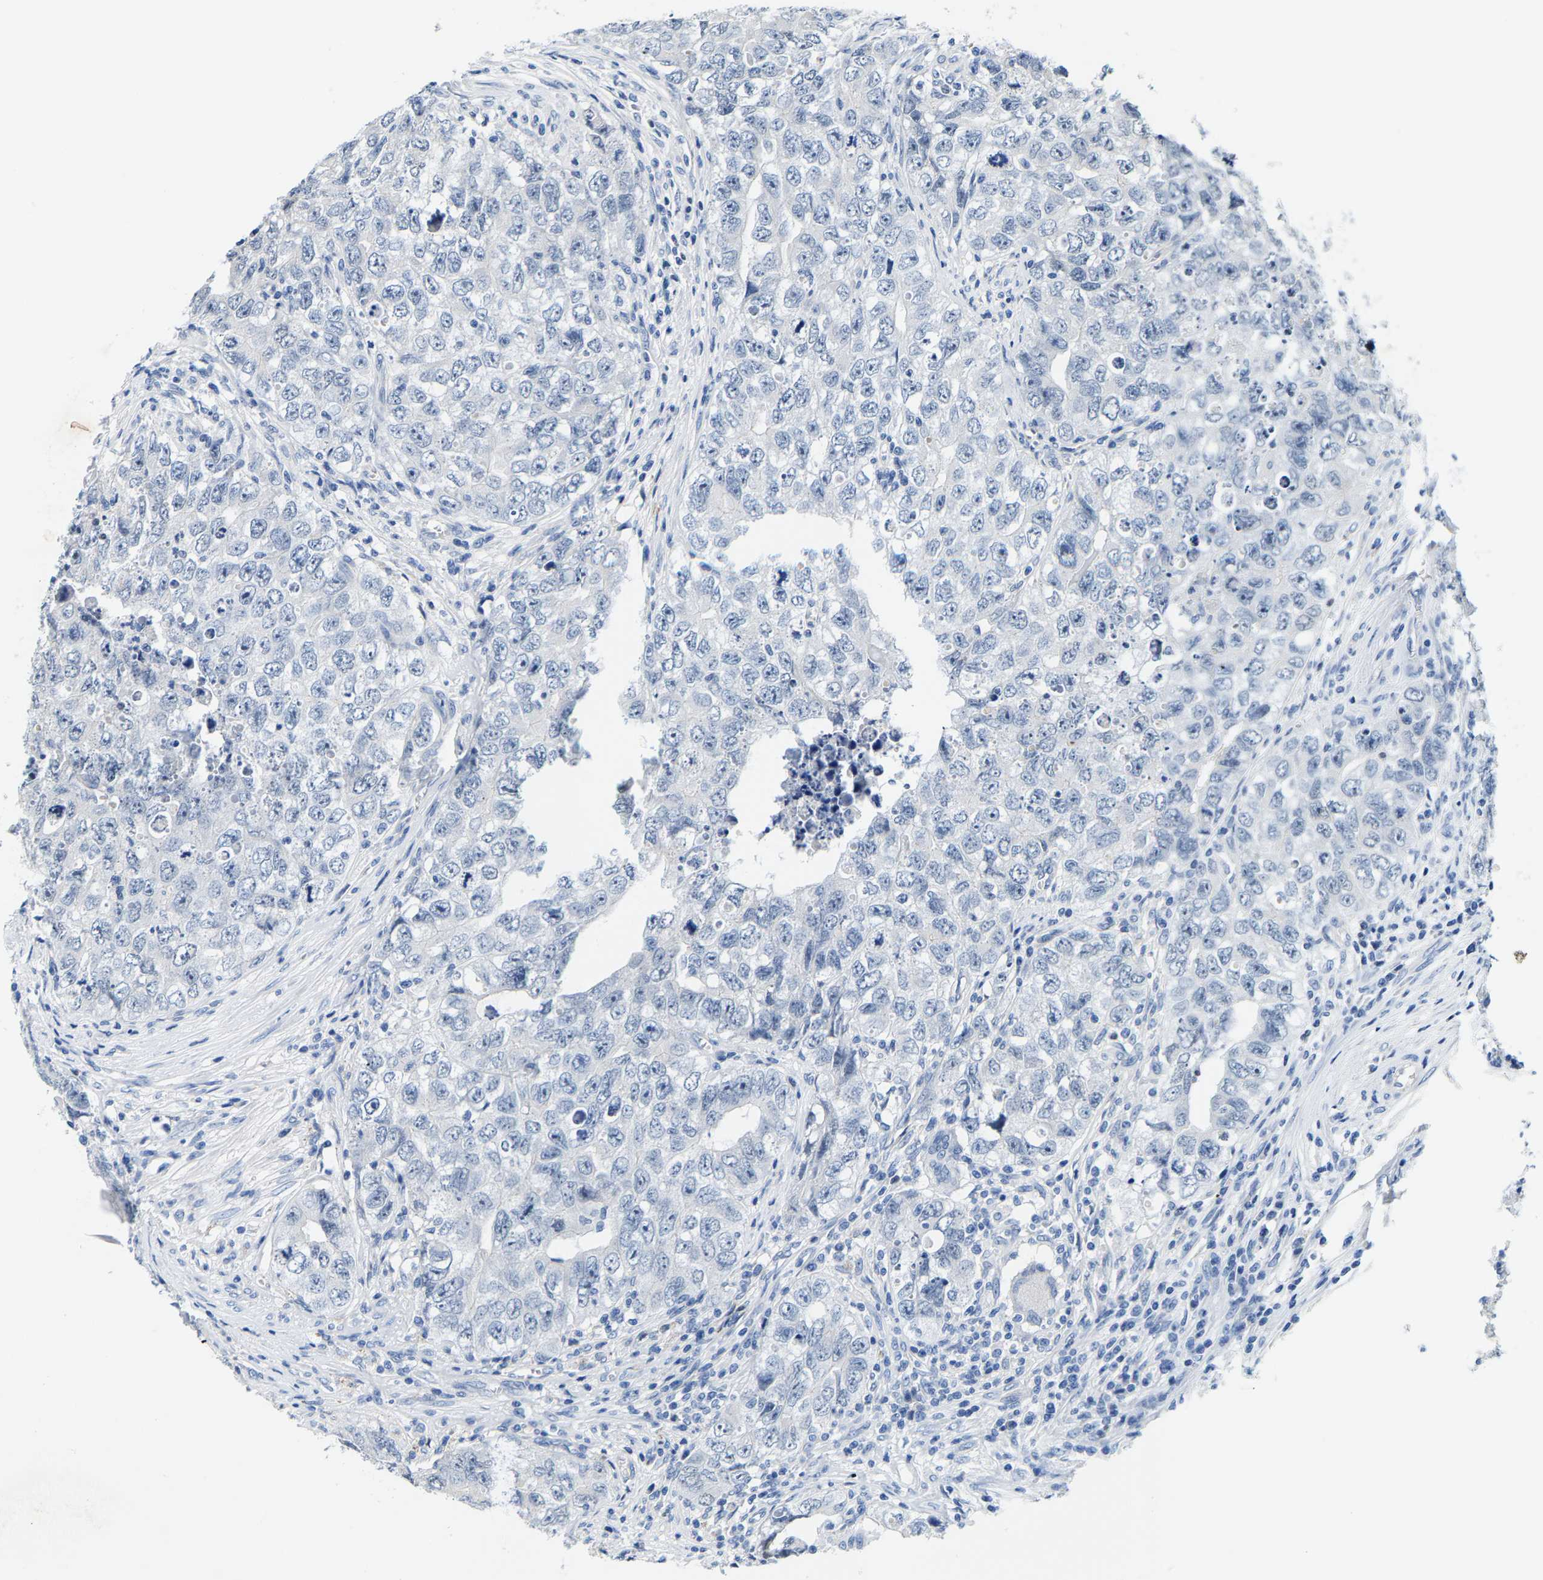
{"staining": {"intensity": "negative", "quantity": "none", "location": "none"}, "tissue": "testis cancer", "cell_type": "Tumor cells", "image_type": "cancer", "snomed": [{"axis": "morphology", "description": "Seminoma, NOS"}, {"axis": "morphology", "description": "Carcinoma, Embryonal, NOS"}, {"axis": "topography", "description": "Testis"}], "caption": "A high-resolution histopathology image shows immunohistochemistry staining of testis cancer, which exhibits no significant positivity in tumor cells. The staining is performed using DAB (3,3'-diaminobenzidine) brown chromogen with nuclei counter-stained in using hematoxylin.", "gene": "KLHL1", "patient": {"sex": "male", "age": 43}}